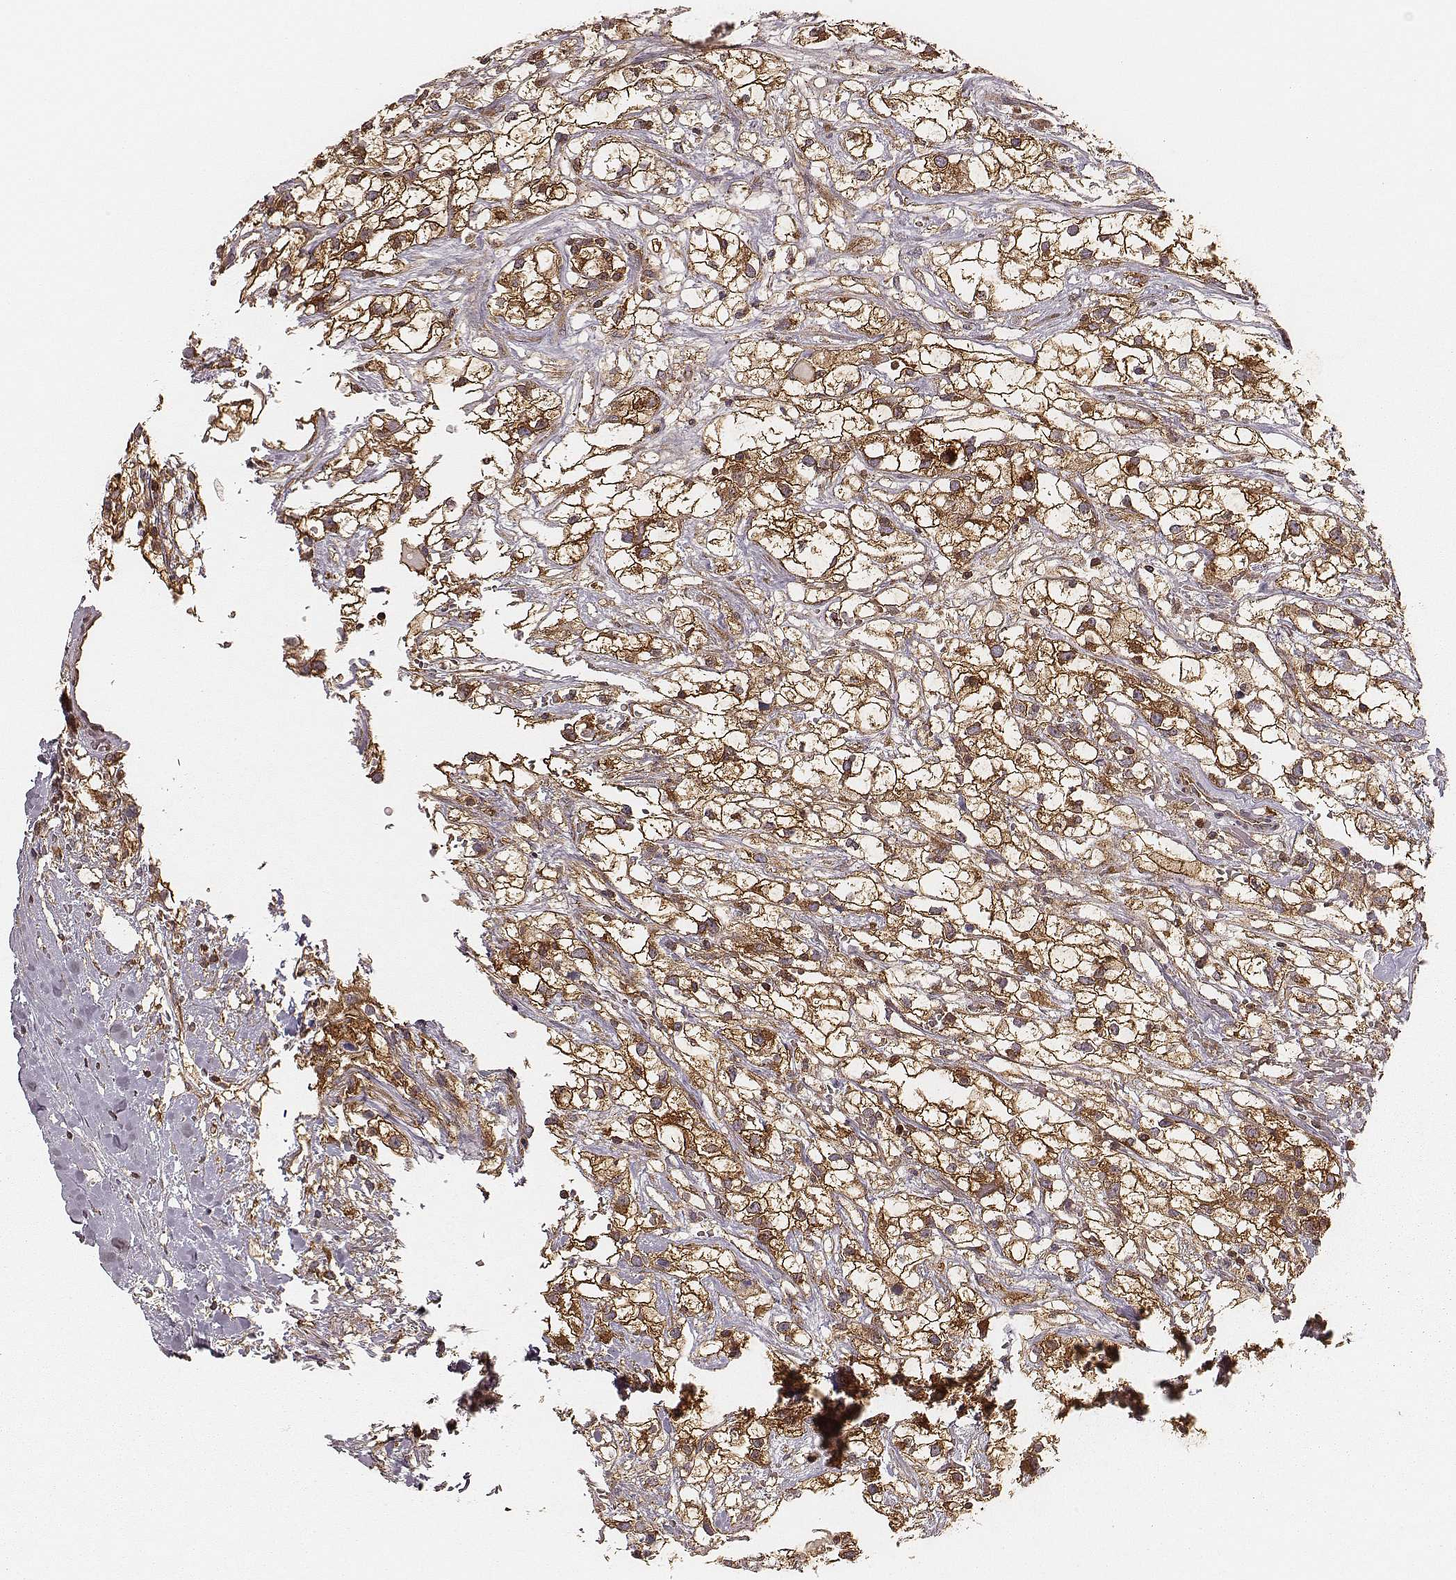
{"staining": {"intensity": "strong", "quantity": ">75%", "location": "cytoplasmic/membranous"}, "tissue": "renal cancer", "cell_type": "Tumor cells", "image_type": "cancer", "snomed": [{"axis": "morphology", "description": "Adenocarcinoma, NOS"}, {"axis": "topography", "description": "Kidney"}], "caption": "The histopathology image exhibits a brown stain indicating the presence of a protein in the cytoplasmic/membranous of tumor cells in adenocarcinoma (renal).", "gene": "CARS1", "patient": {"sex": "male", "age": 59}}